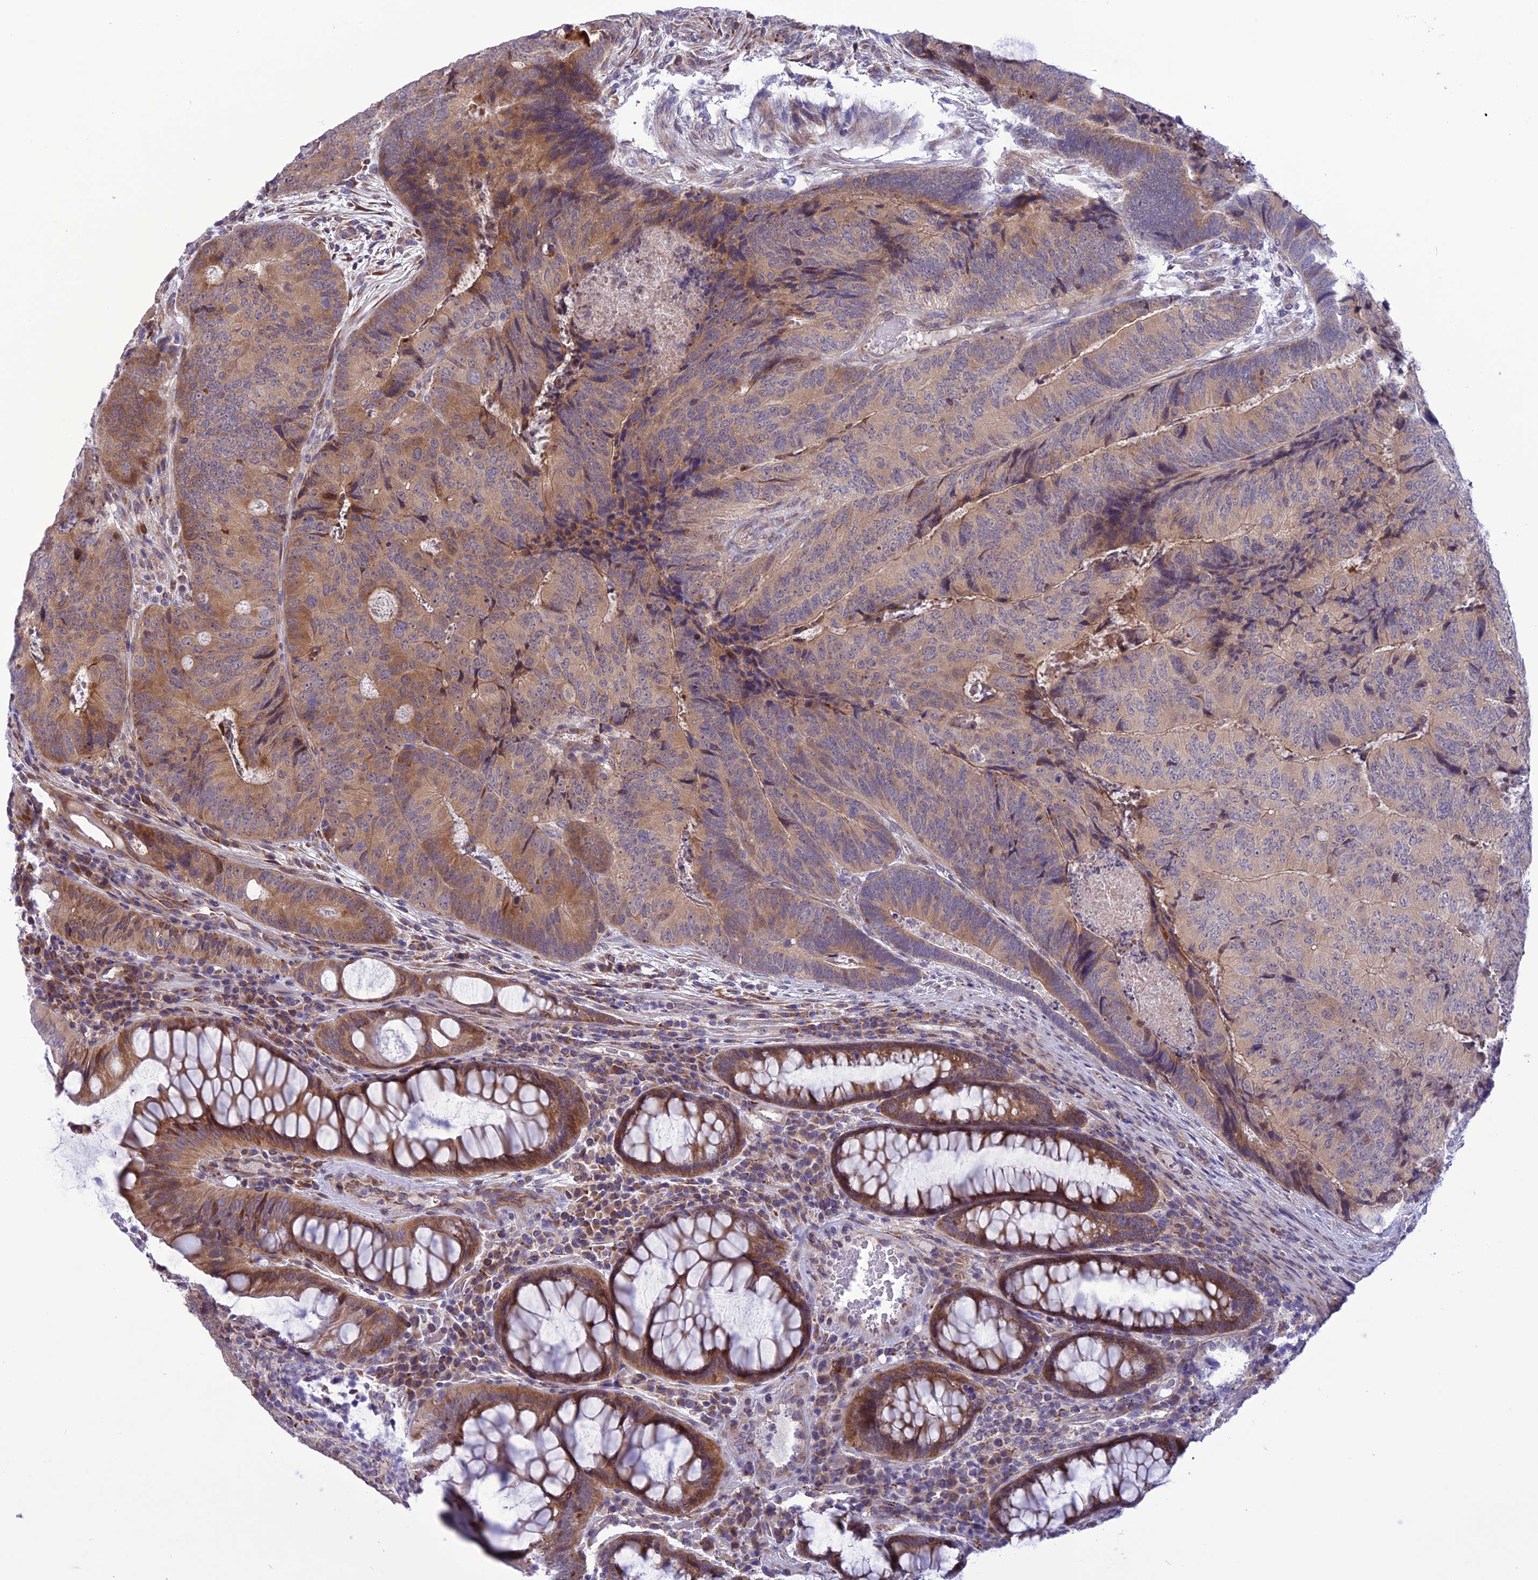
{"staining": {"intensity": "moderate", "quantity": "25%-75%", "location": "cytoplasmic/membranous"}, "tissue": "colorectal cancer", "cell_type": "Tumor cells", "image_type": "cancer", "snomed": [{"axis": "morphology", "description": "Adenocarcinoma, NOS"}, {"axis": "topography", "description": "Colon"}], "caption": "Immunohistochemical staining of human adenocarcinoma (colorectal) demonstrates medium levels of moderate cytoplasmic/membranous protein expression in approximately 25%-75% of tumor cells.", "gene": "PSMF1", "patient": {"sex": "female", "age": 67}}